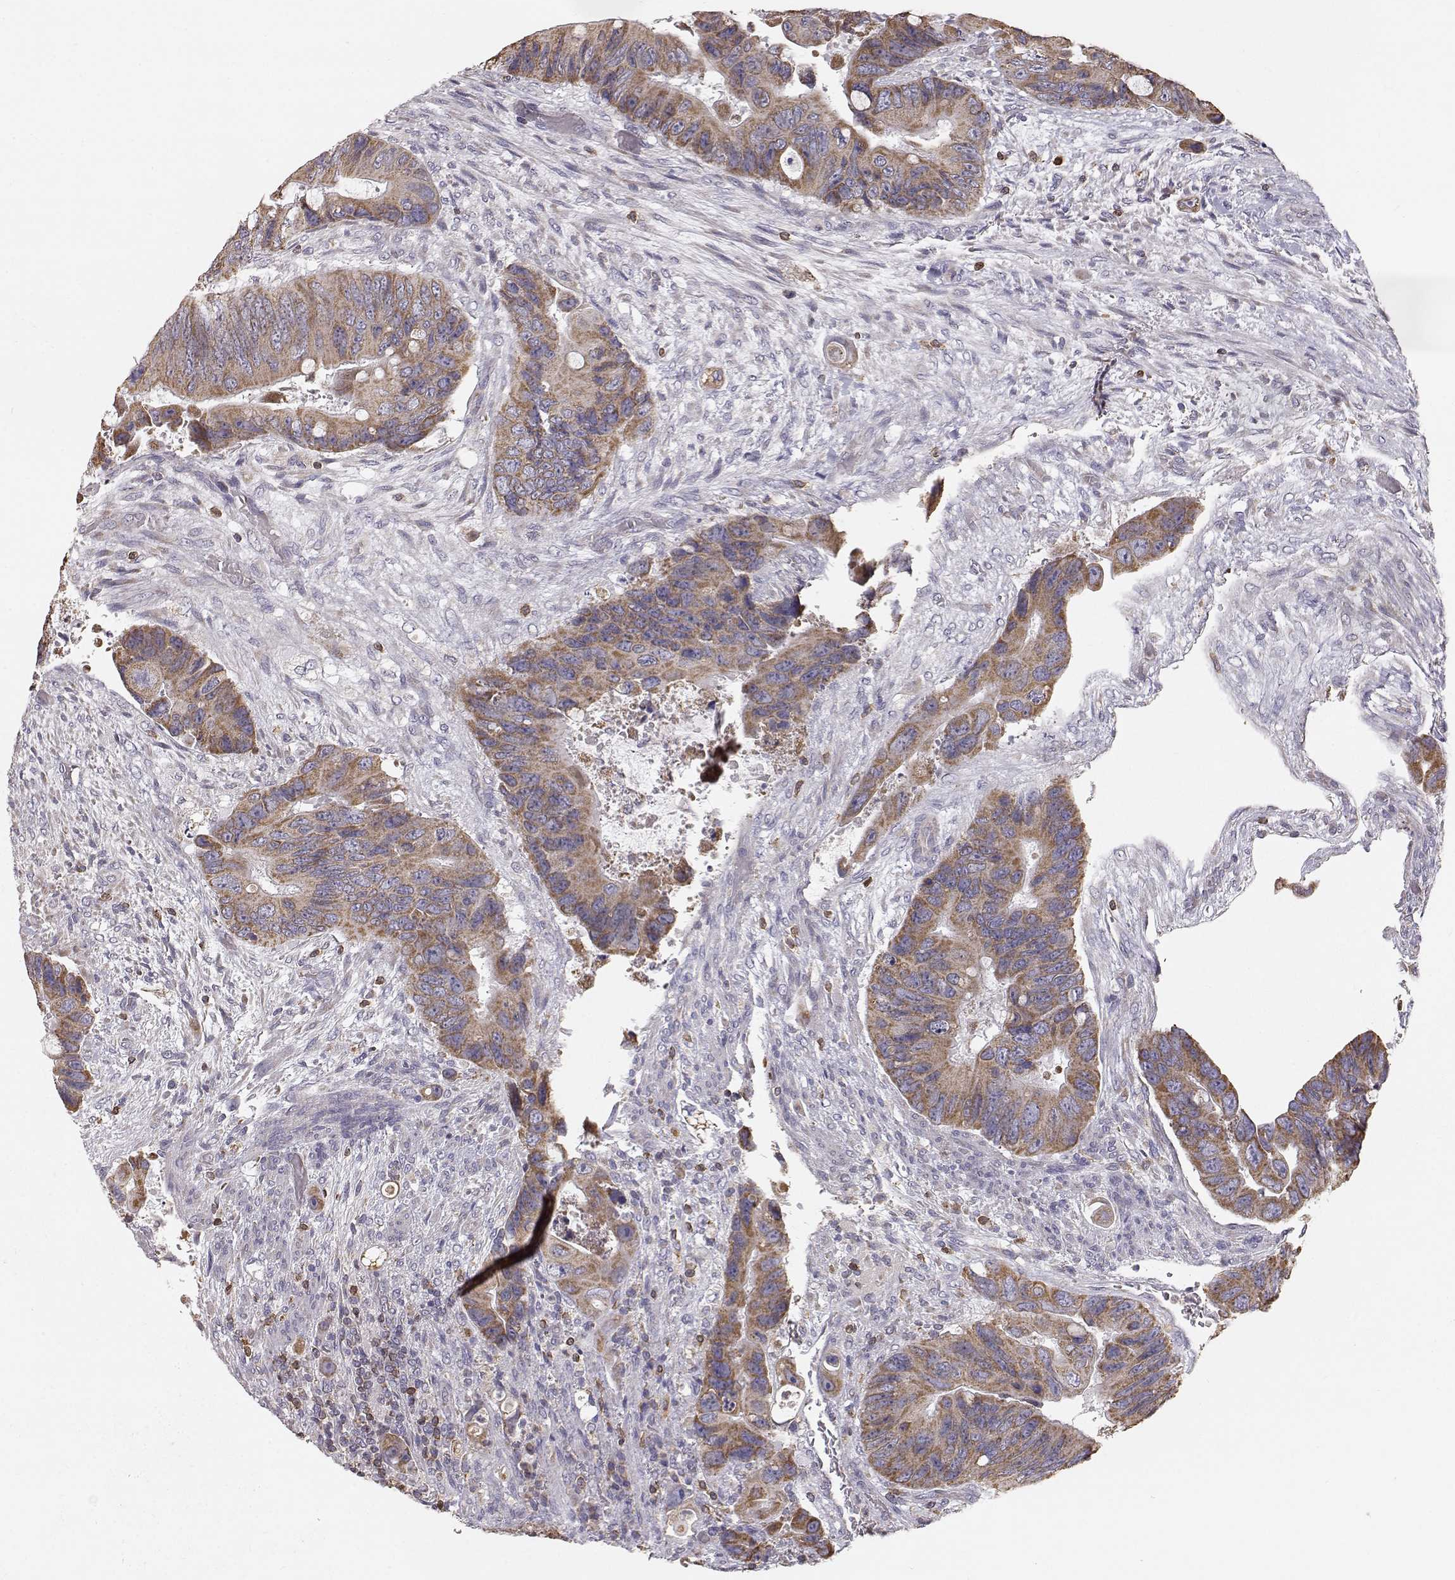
{"staining": {"intensity": "moderate", "quantity": ">75%", "location": "cytoplasmic/membranous"}, "tissue": "colorectal cancer", "cell_type": "Tumor cells", "image_type": "cancer", "snomed": [{"axis": "morphology", "description": "Adenocarcinoma, NOS"}, {"axis": "topography", "description": "Rectum"}], "caption": "A medium amount of moderate cytoplasmic/membranous expression is identified in approximately >75% of tumor cells in colorectal cancer tissue.", "gene": "GRAP2", "patient": {"sex": "male", "age": 63}}